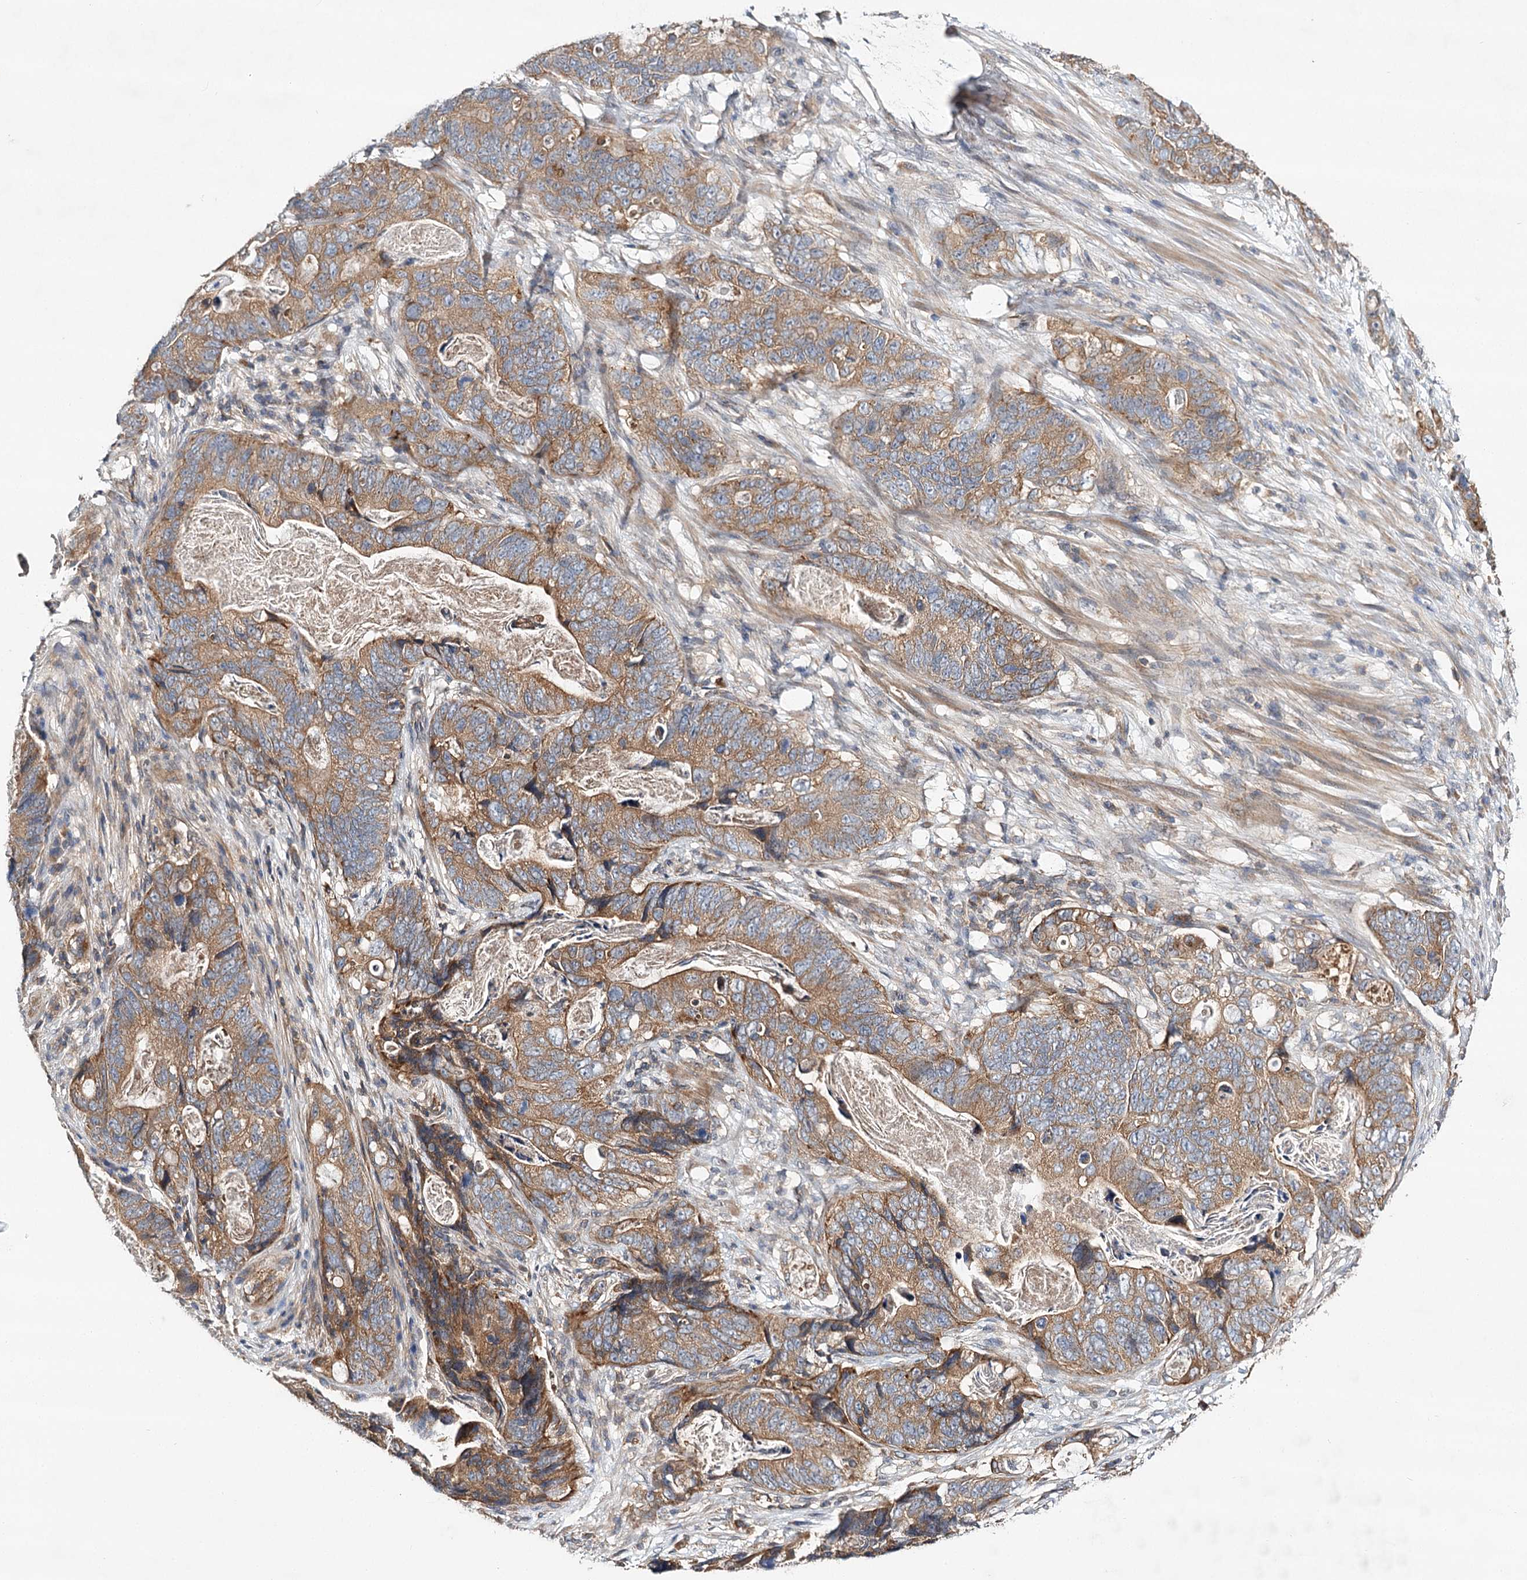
{"staining": {"intensity": "moderate", "quantity": ">75%", "location": "cytoplasmic/membranous"}, "tissue": "stomach cancer", "cell_type": "Tumor cells", "image_type": "cancer", "snomed": [{"axis": "morphology", "description": "Normal tissue, NOS"}, {"axis": "morphology", "description": "Adenocarcinoma, NOS"}, {"axis": "topography", "description": "Stomach"}], "caption": "Stomach cancer stained for a protein demonstrates moderate cytoplasmic/membranous positivity in tumor cells.", "gene": "LSS", "patient": {"sex": "female", "age": 89}}